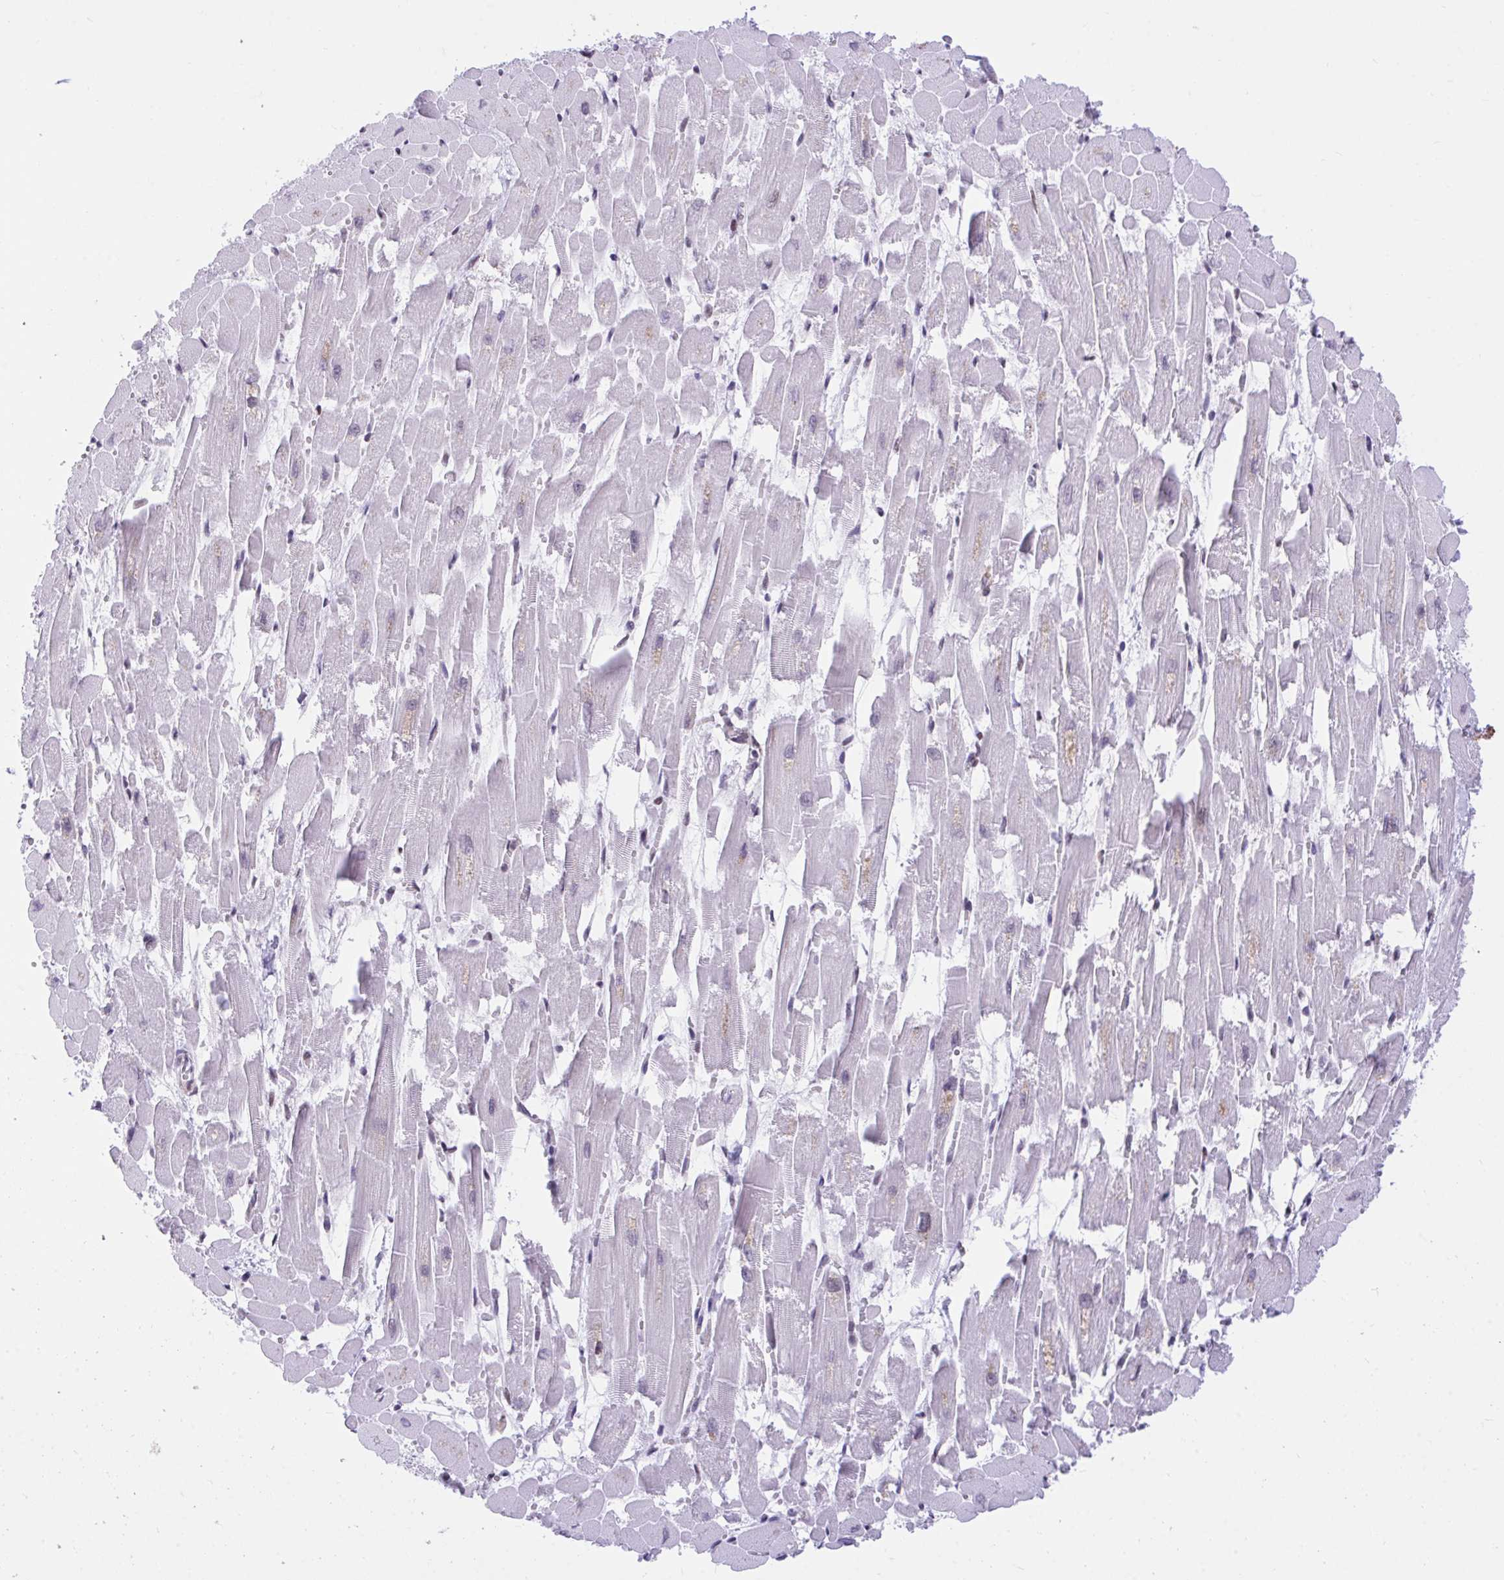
{"staining": {"intensity": "negative", "quantity": "none", "location": "none"}, "tissue": "heart muscle", "cell_type": "Cardiomyocytes", "image_type": "normal", "snomed": [{"axis": "morphology", "description": "Normal tissue, NOS"}, {"axis": "topography", "description": "Heart"}], "caption": "DAB (3,3'-diaminobenzidine) immunohistochemical staining of benign human heart muscle exhibits no significant positivity in cardiomyocytes. (Brightfield microscopy of DAB (3,3'-diaminobenzidine) immunohistochemistry at high magnification).", "gene": "KCNN4", "patient": {"sex": "female", "age": 52}}